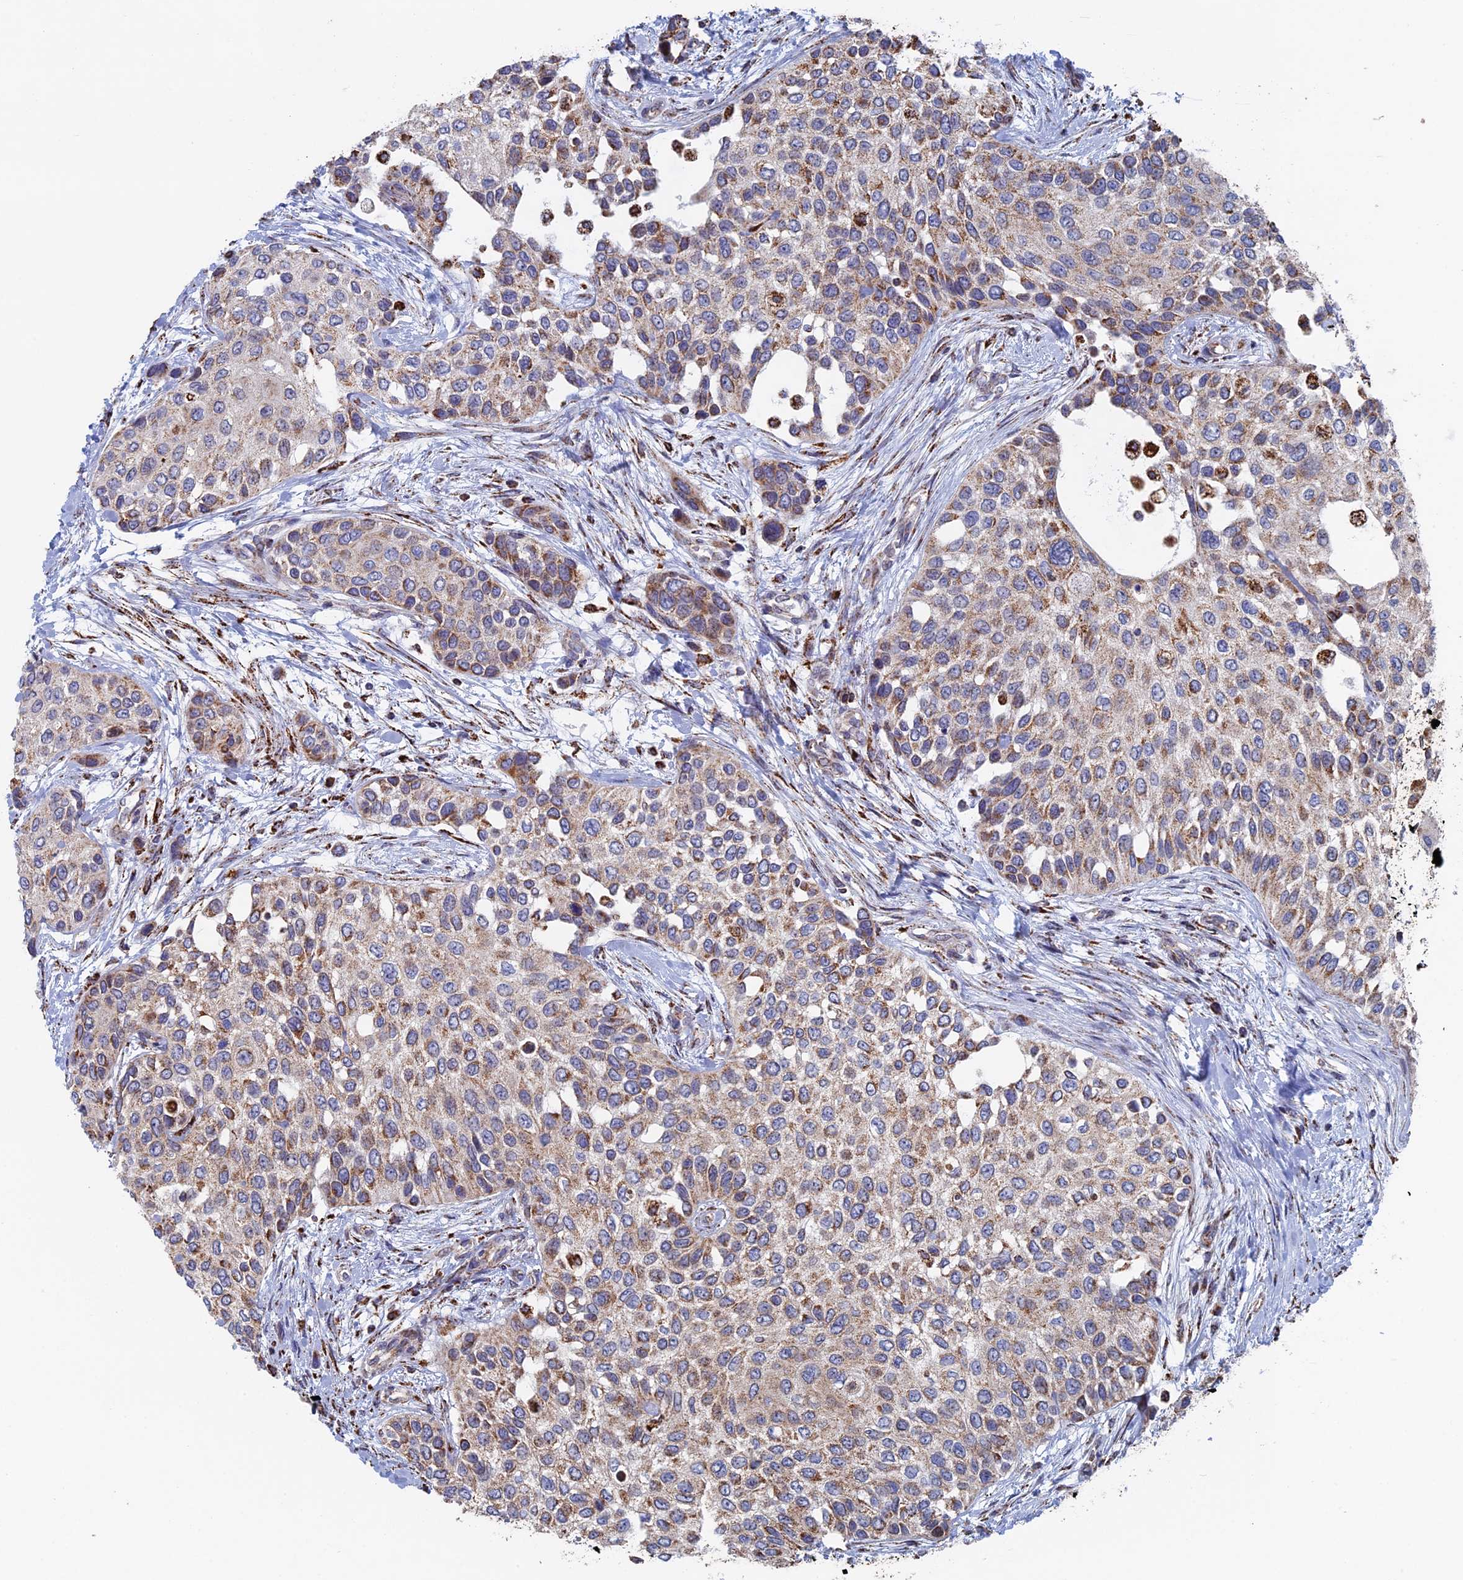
{"staining": {"intensity": "weak", "quantity": "25%-75%", "location": "cytoplasmic/membranous"}, "tissue": "urothelial cancer", "cell_type": "Tumor cells", "image_type": "cancer", "snomed": [{"axis": "morphology", "description": "Normal tissue, NOS"}, {"axis": "morphology", "description": "Urothelial carcinoma, High grade"}, {"axis": "topography", "description": "Vascular tissue"}, {"axis": "topography", "description": "Urinary bladder"}], "caption": "Immunohistochemistry staining of urothelial cancer, which demonstrates low levels of weak cytoplasmic/membranous staining in approximately 25%-75% of tumor cells indicating weak cytoplasmic/membranous protein expression. The staining was performed using DAB (3,3'-diaminobenzidine) (brown) for protein detection and nuclei were counterstained in hematoxylin (blue).", "gene": "SEC24D", "patient": {"sex": "female", "age": 56}}